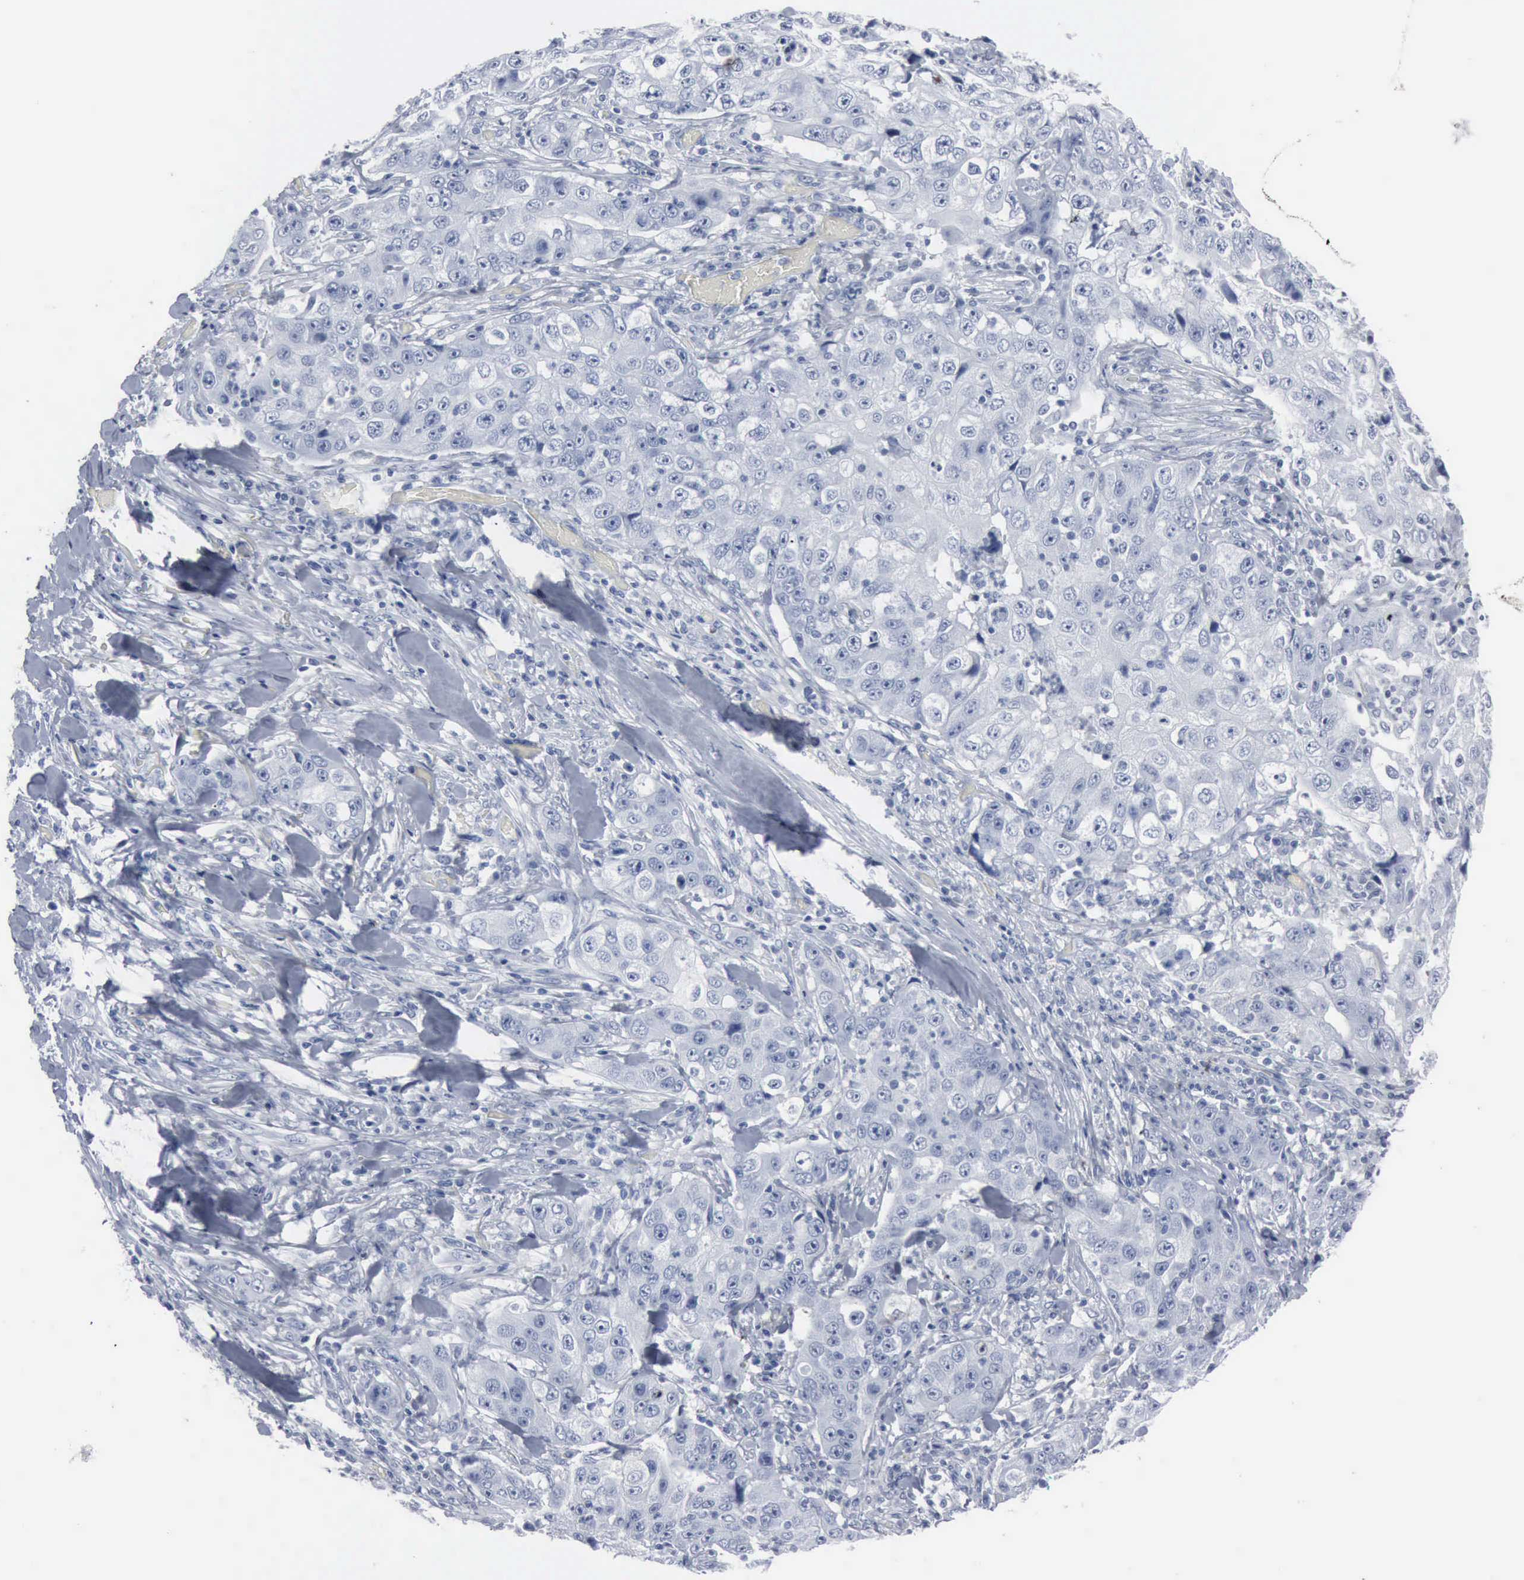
{"staining": {"intensity": "negative", "quantity": "none", "location": "none"}, "tissue": "lung cancer", "cell_type": "Tumor cells", "image_type": "cancer", "snomed": [{"axis": "morphology", "description": "Squamous cell carcinoma, NOS"}, {"axis": "topography", "description": "Lung"}], "caption": "Tumor cells show no significant protein positivity in lung cancer (squamous cell carcinoma). The staining was performed using DAB (3,3'-diaminobenzidine) to visualize the protein expression in brown, while the nuclei were stained in blue with hematoxylin (Magnification: 20x).", "gene": "DMD", "patient": {"sex": "male", "age": 64}}